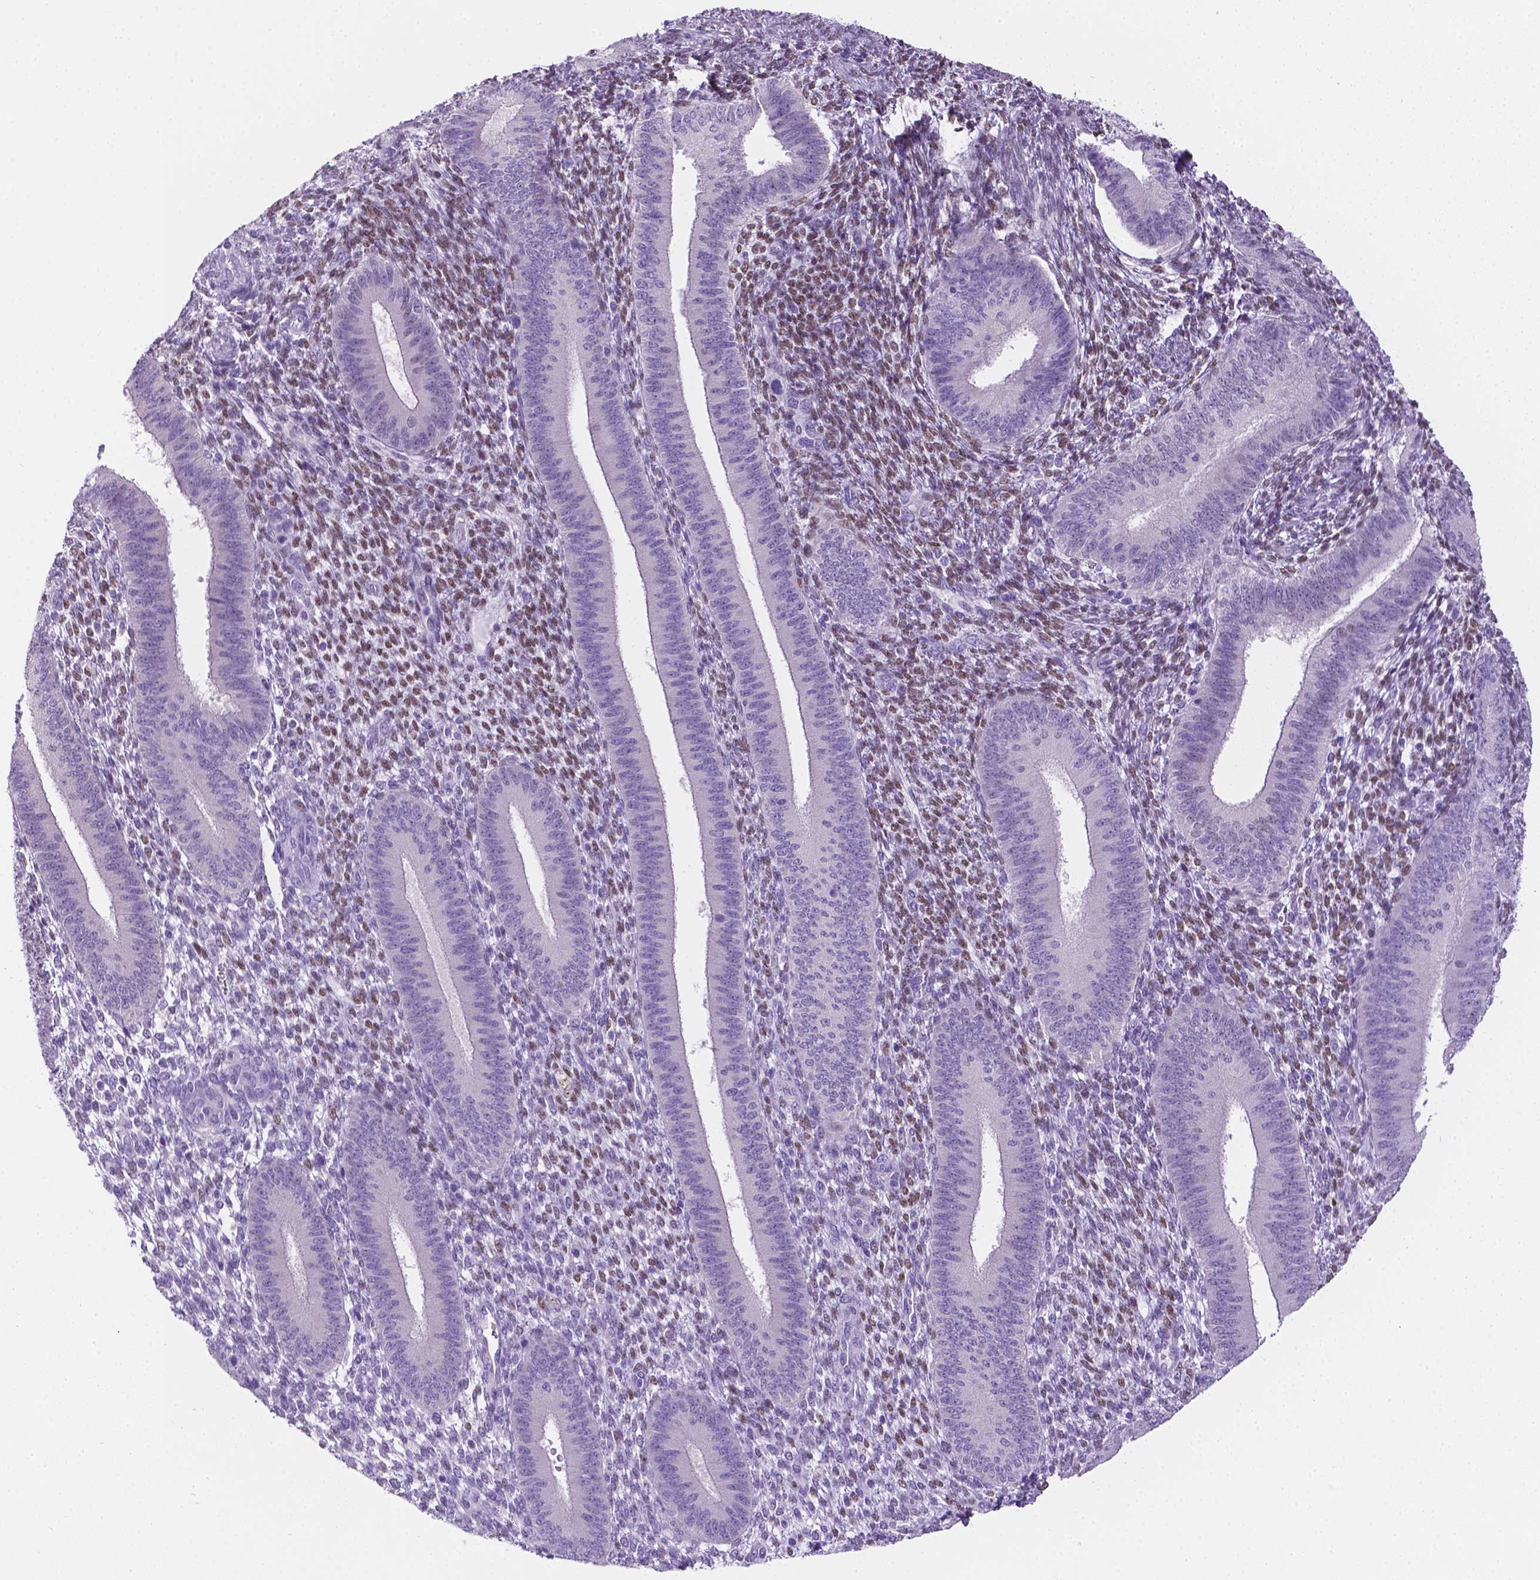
{"staining": {"intensity": "moderate", "quantity": "<25%", "location": "nuclear"}, "tissue": "endometrium", "cell_type": "Cells in endometrial stroma", "image_type": "normal", "snomed": [{"axis": "morphology", "description": "Normal tissue, NOS"}, {"axis": "topography", "description": "Endometrium"}], "caption": "Endometrium was stained to show a protein in brown. There is low levels of moderate nuclear staining in approximately <25% of cells in endometrial stroma. The protein of interest is stained brown, and the nuclei are stained in blue (DAB IHC with brightfield microscopy, high magnification).", "gene": "TMEM210", "patient": {"sex": "female", "age": 39}}